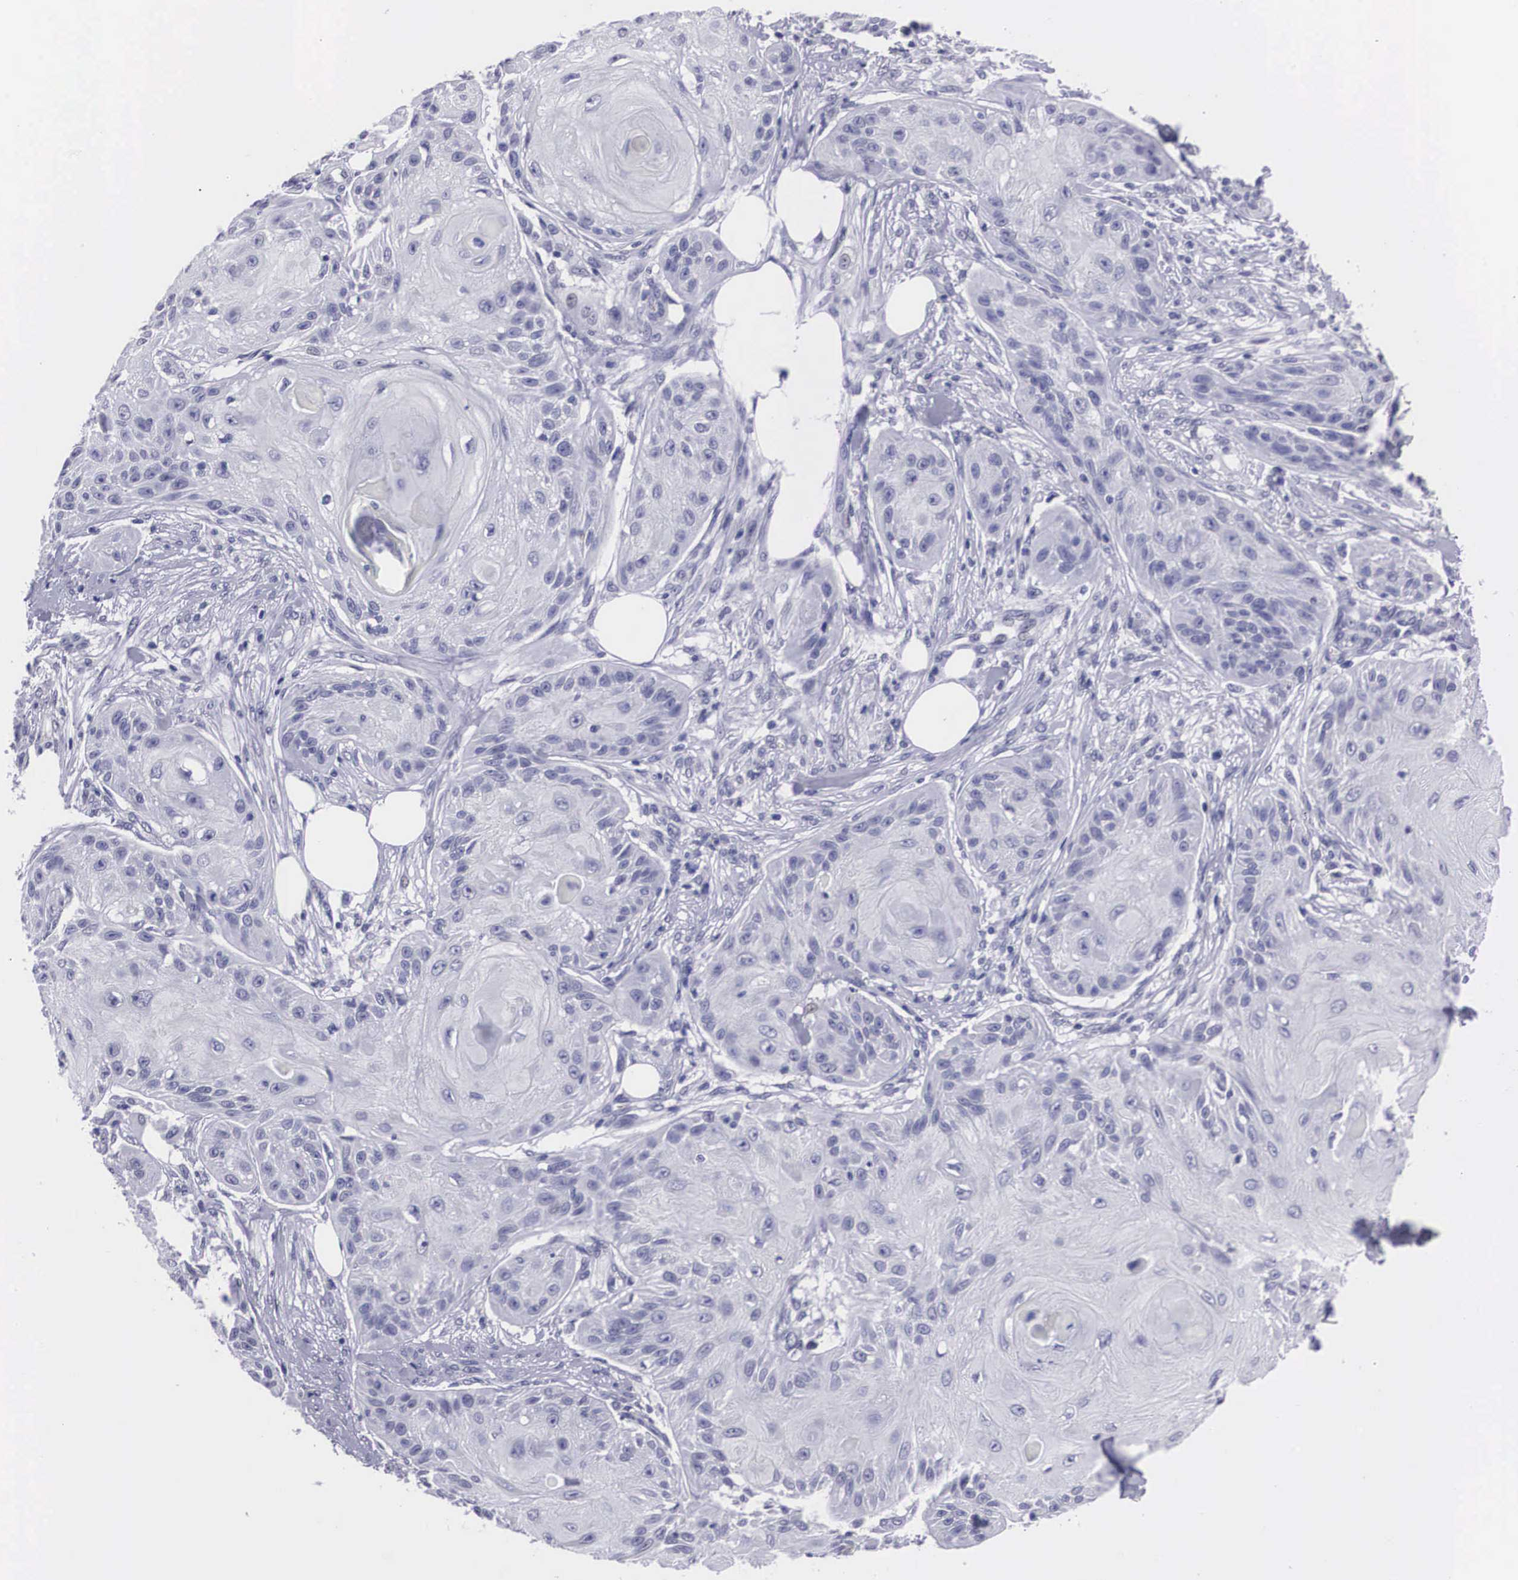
{"staining": {"intensity": "negative", "quantity": "none", "location": "none"}, "tissue": "skin cancer", "cell_type": "Tumor cells", "image_type": "cancer", "snomed": [{"axis": "morphology", "description": "Squamous cell carcinoma, NOS"}, {"axis": "topography", "description": "Skin"}], "caption": "IHC of human skin squamous cell carcinoma displays no expression in tumor cells.", "gene": "C22orf31", "patient": {"sex": "female", "age": 88}}